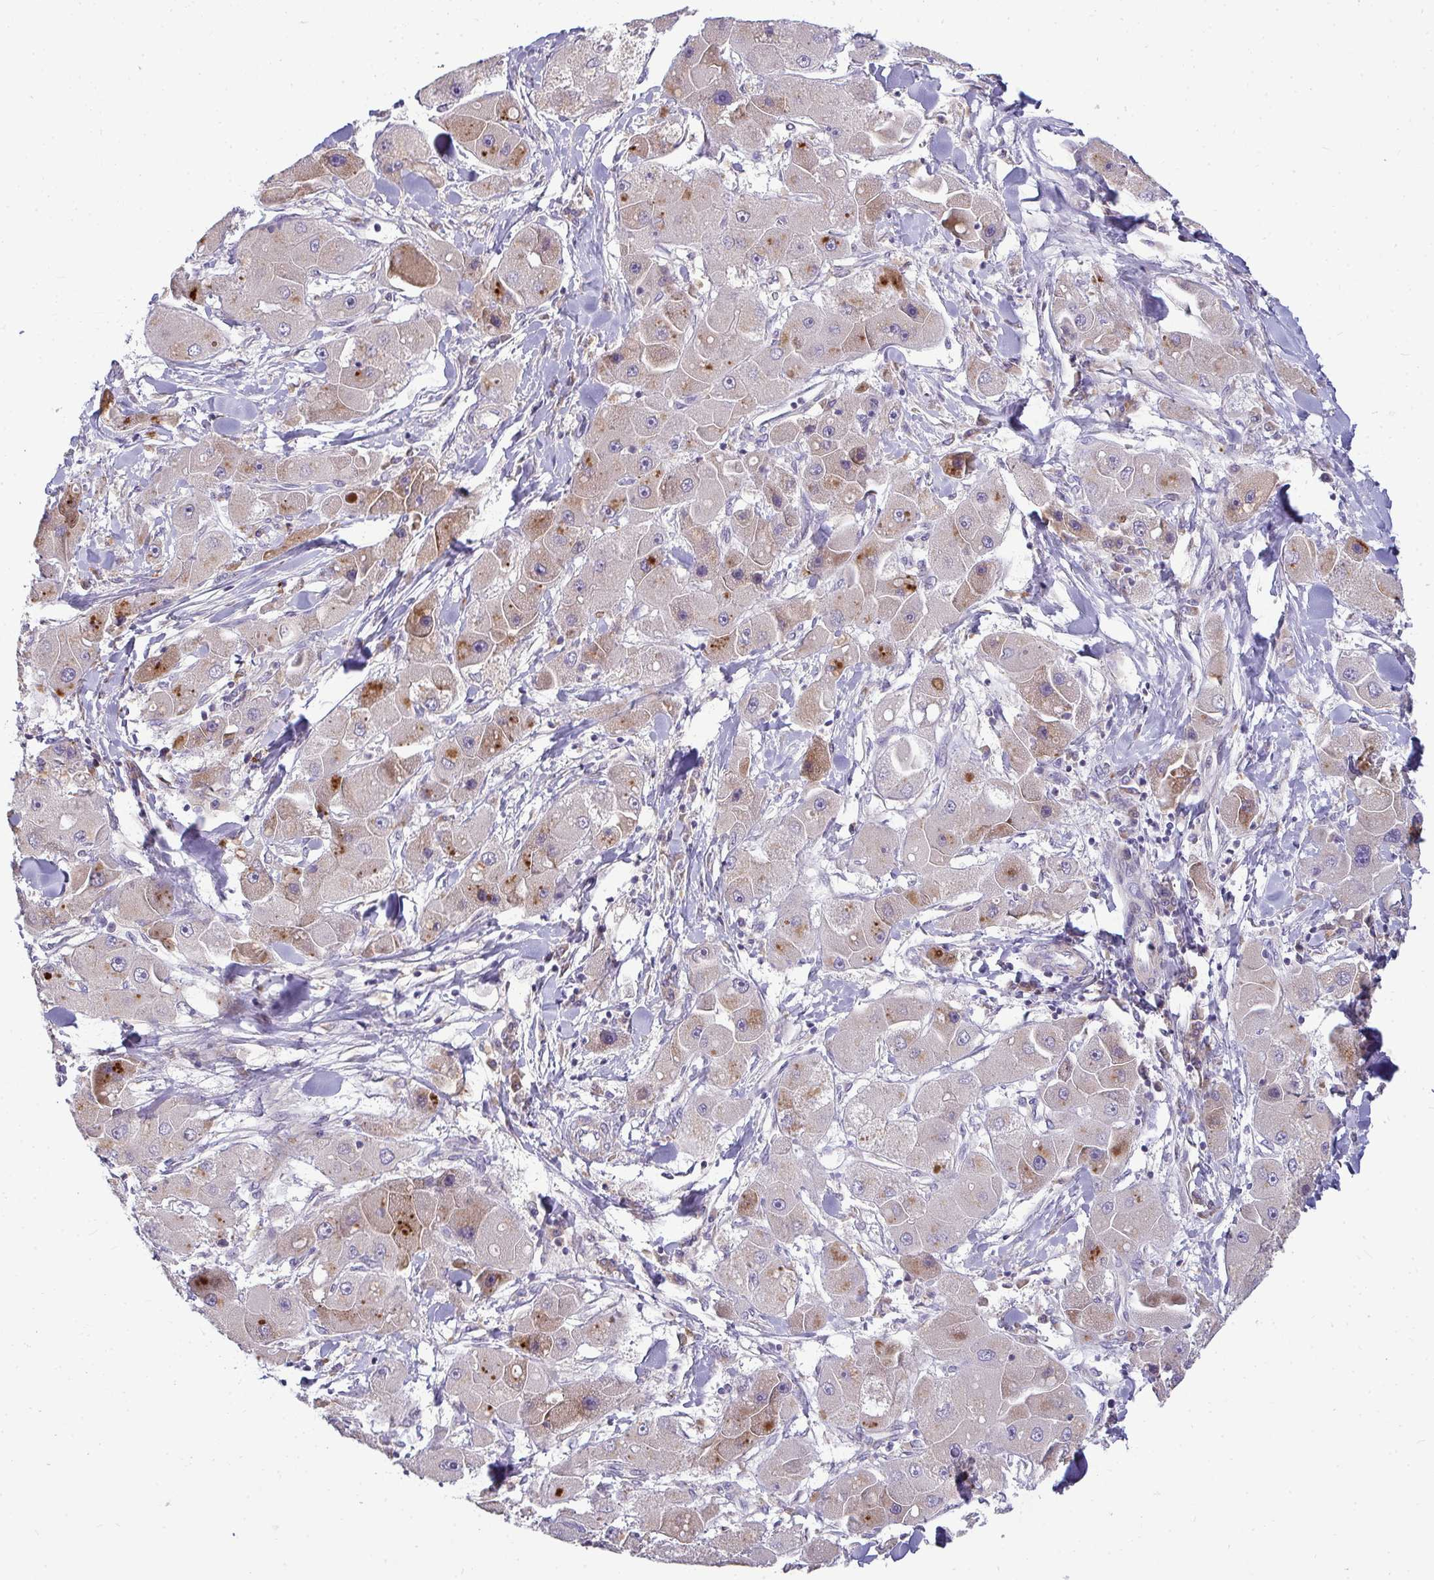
{"staining": {"intensity": "moderate", "quantity": "<25%", "location": "cytoplasmic/membranous"}, "tissue": "liver cancer", "cell_type": "Tumor cells", "image_type": "cancer", "snomed": [{"axis": "morphology", "description": "Carcinoma, Hepatocellular, NOS"}, {"axis": "topography", "description": "Liver"}], "caption": "The histopathology image displays a brown stain indicating the presence of a protein in the cytoplasmic/membranous of tumor cells in liver cancer.", "gene": "SH2D1B", "patient": {"sex": "male", "age": 24}}